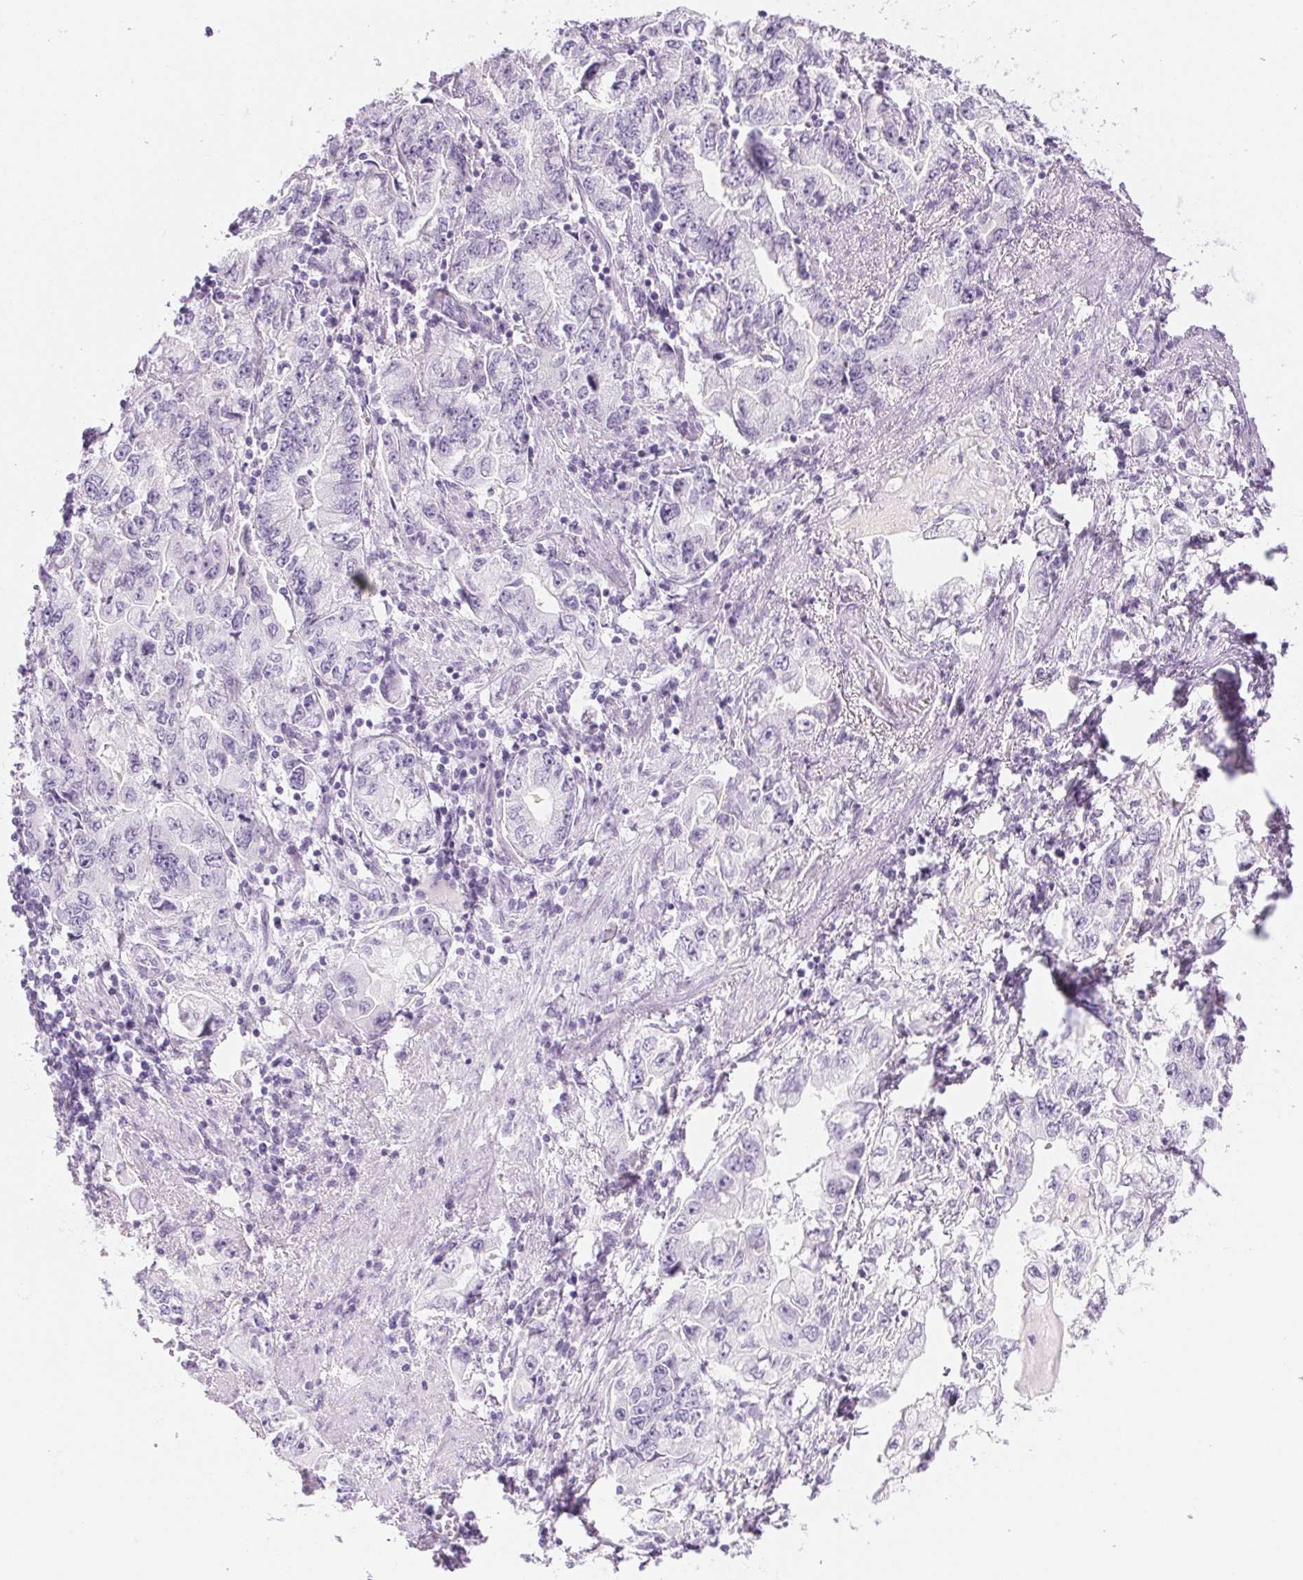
{"staining": {"intensity": "negative", "quantity": "none", "location": "none"}, "tissue": "stomach cancer", "cell_type": "Tumor cells", "image_type": "cancer", "snomed": [{"axis": "morphology", "description": "Adenocarcinoma, NOS"}, {"axis": "topography", "description": "Stomach, lower"}], "caption": "IHC histopathology image of human stomach cancer (adenocarcinoma) stained for a protein (brown), which displays no expression in tumor cells.", "gene": "SPRR3", "patient": {"sex": "female", "age": 93}}